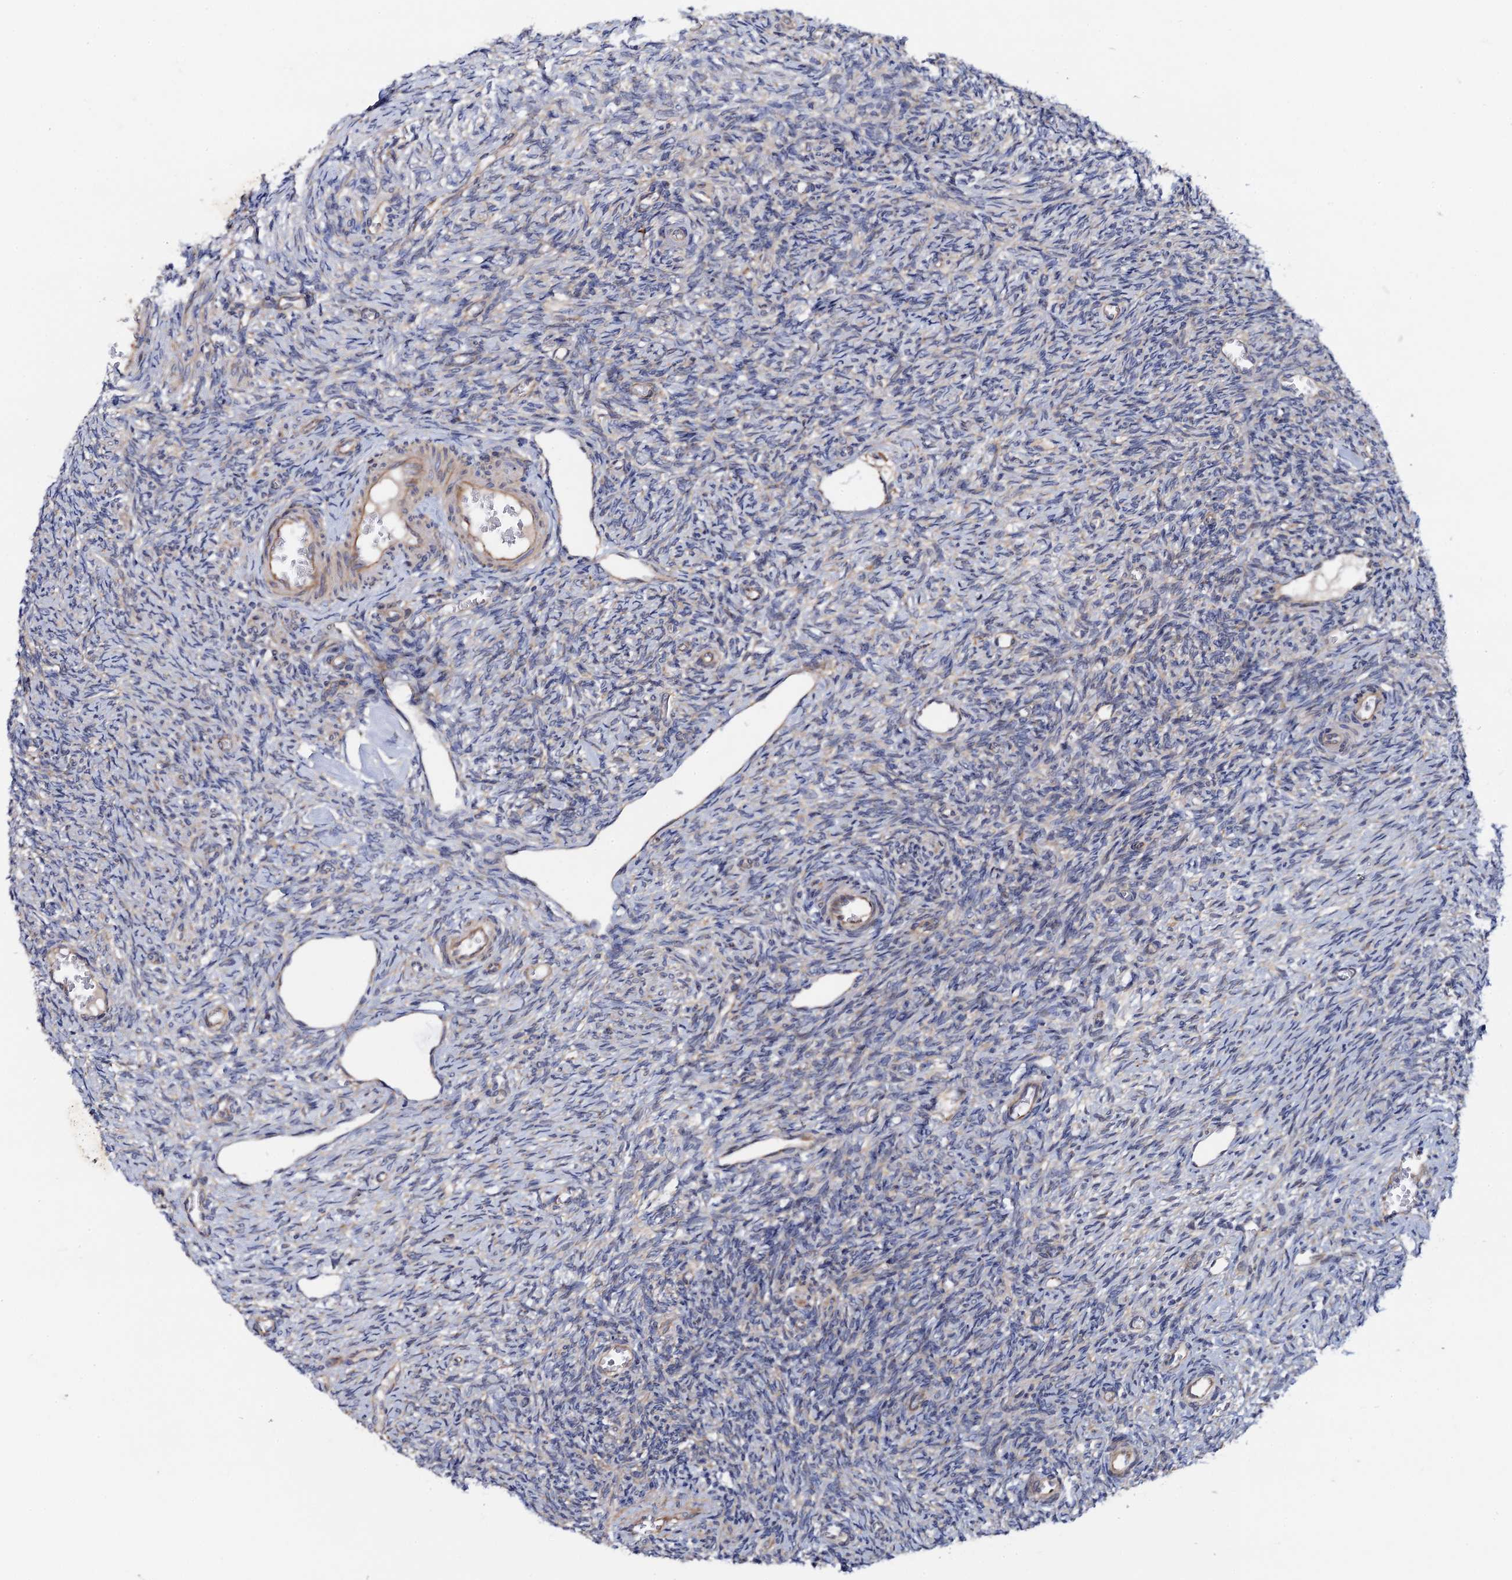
{"staining": {"intensity": "negative", "quantity": "none", "location": "none"}, "tissue": "ovary", "cell_type": "Ovarian stroma cells", "image_type": "normal", "snomed": [{"axis": "morphology", "description": "Normal tissue, NOS"}, {"axis": "topography", "description": "Ovary"}], "caption": "High magnification brightfield microscopy of benign ovary stained with DAB (brown) and counterstained with hematoxylin (blue): ovarian stroma cells show no significant expression.", "gene": "MRPL48", "patient": {"sex": "female", "age": 27}}